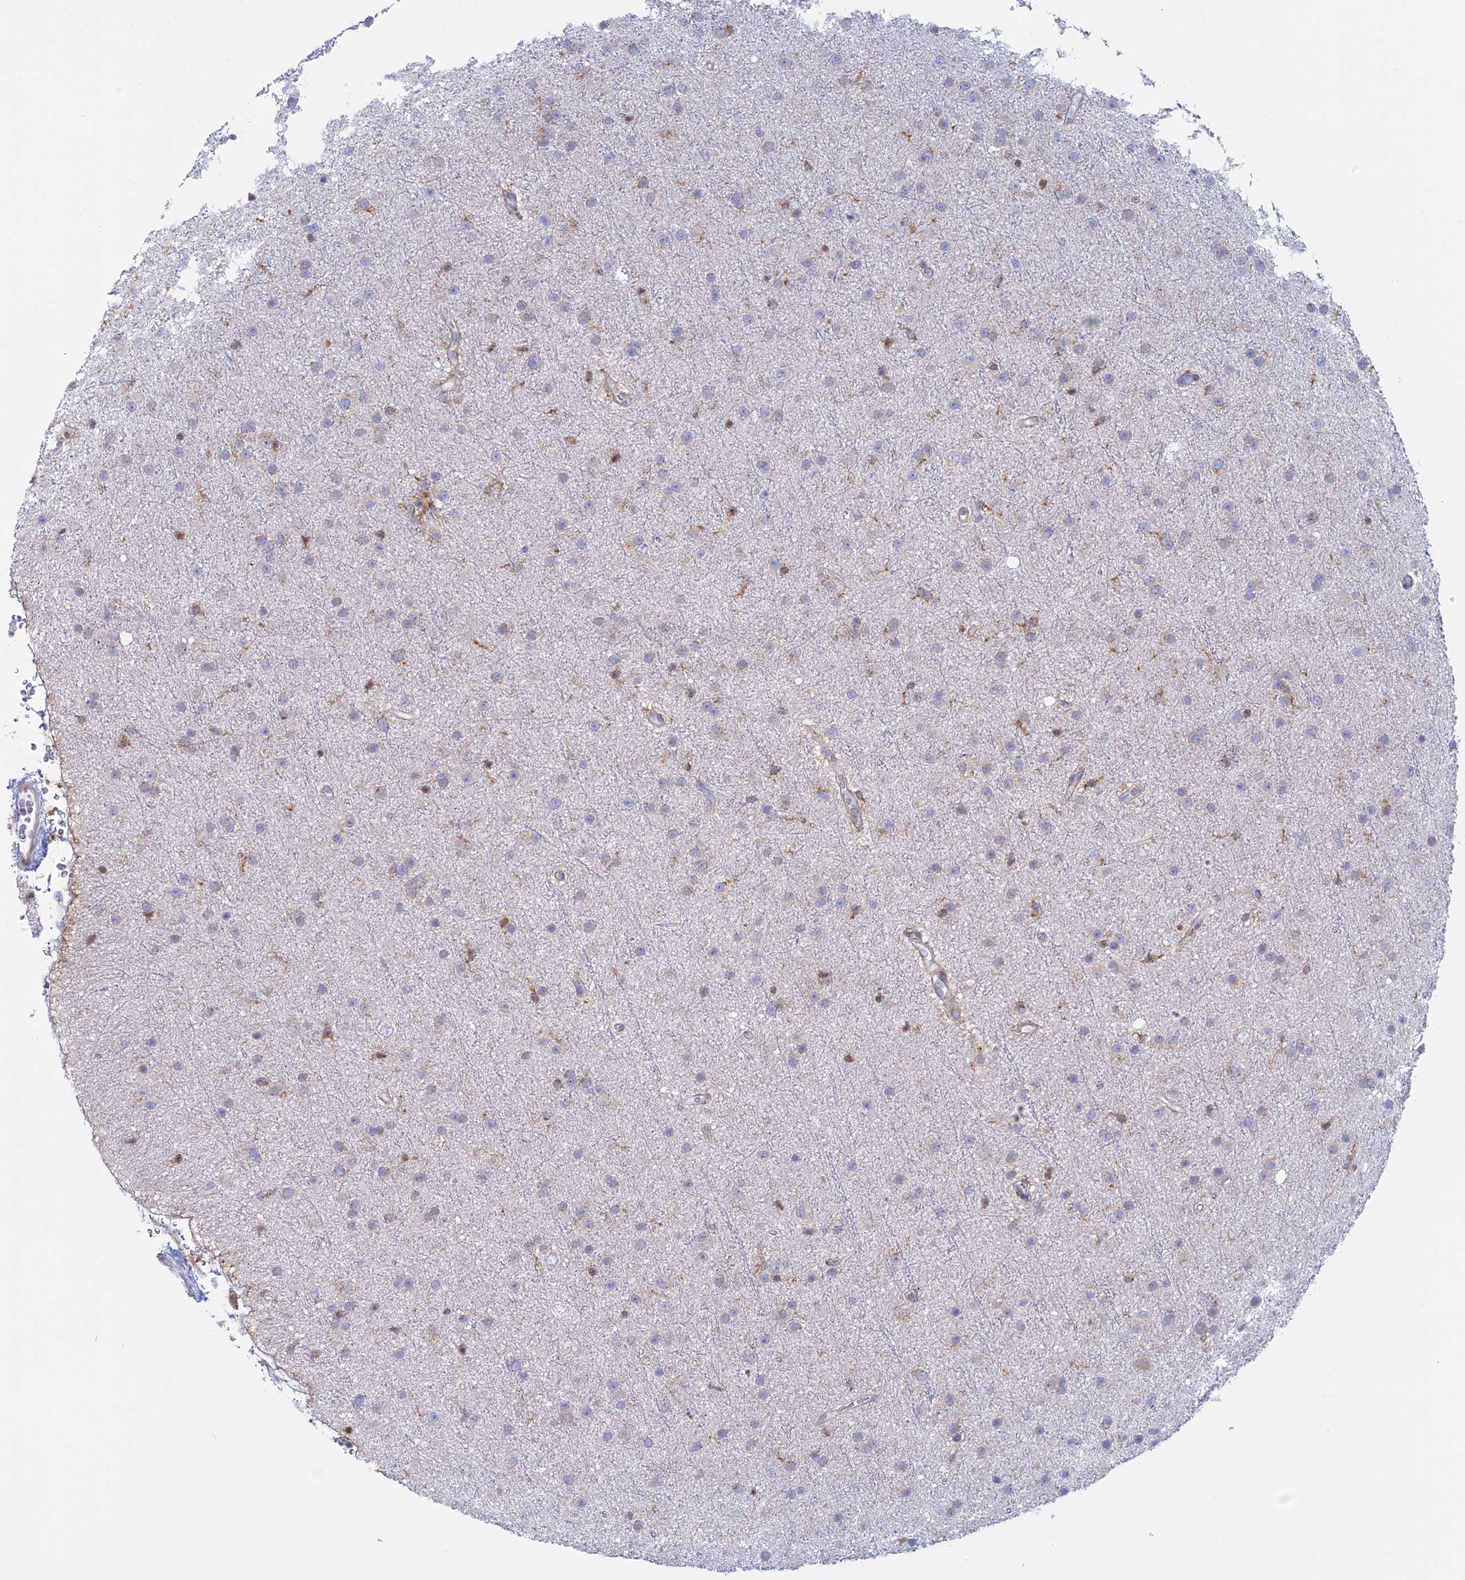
{"staining": {"intensity": "weak", "quantity": "<25%", "location": "cytoplasmic/membranous"}, "tissue": "glioma", "cell_type": "Tumor cells", "image_type": "cancer", "snomed": [{"axis": "morphology", "description": "Glioma, malignant, Low grade"}, {"axis": "topography", "description": "Cerebral cortex"}], "caption": "Low-grade glioma (malignant) stained for a protein using immunohistochemistry (IHC) demonstrates no expression tumor cells.", "gene": "GMIP", "patient": {"sex": "female", "age": 39}}